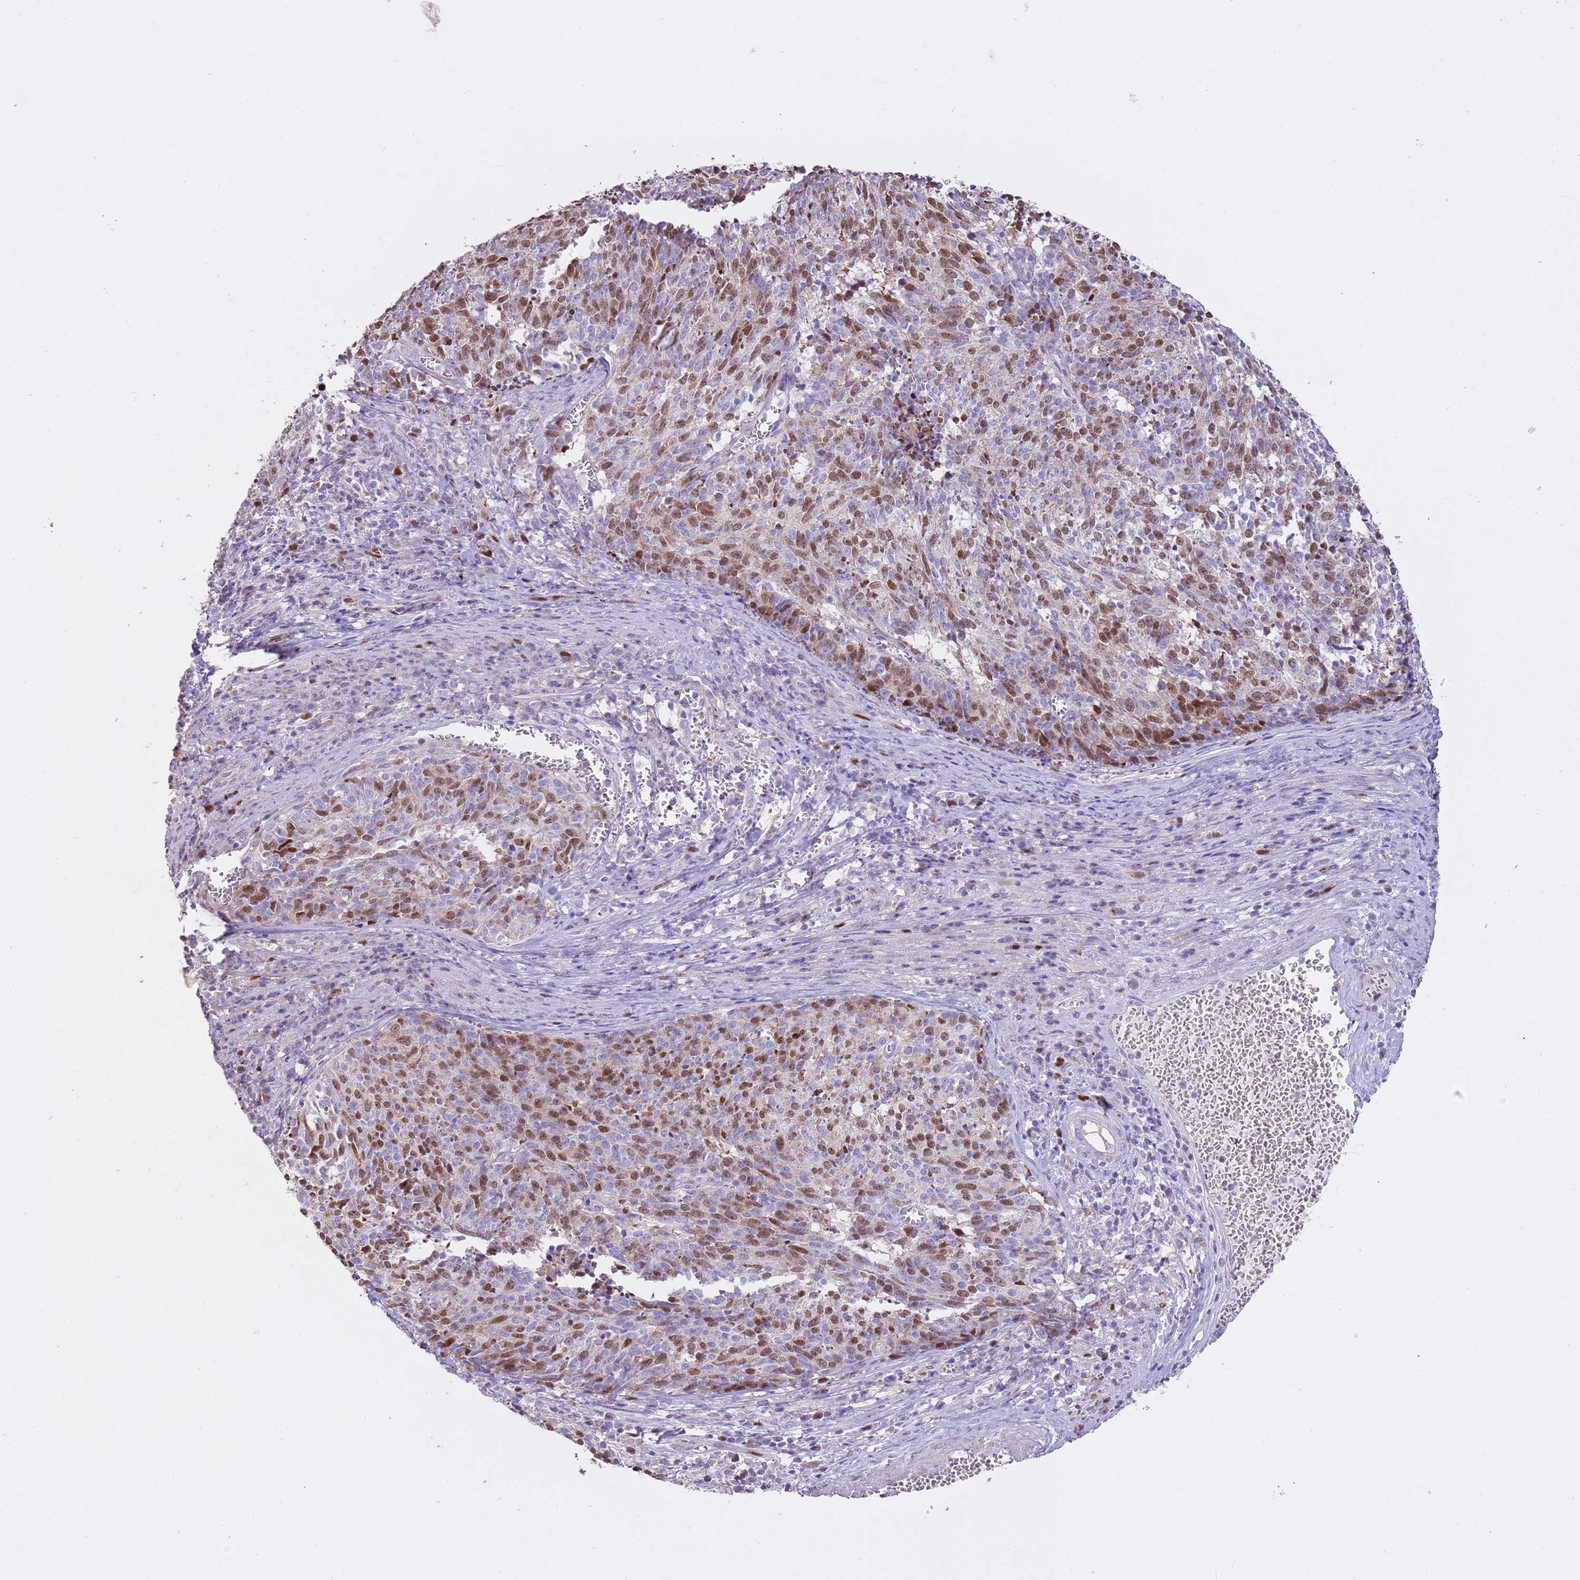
{"staining": {"intensity": "moderate", "quantity": "25%-75%", "location": "nuclear"}, "tissue": "cervical cancer", "cell_type": "Tumor cells", "image_type": "cancer", "snomed": [{"axis": "morphology", "description": "Squamous cell carcinoma, NOS"}, {"axis": "topography", "description": "Cervix"}], "caption": "Cervical cancer was stained to show a protein in brown. There is medium levels of moderate nuclear staining in approximately 25%-75% of tumor cells.", "gene": "GMNN", "patient": {"sex": "female", "age": 29}}